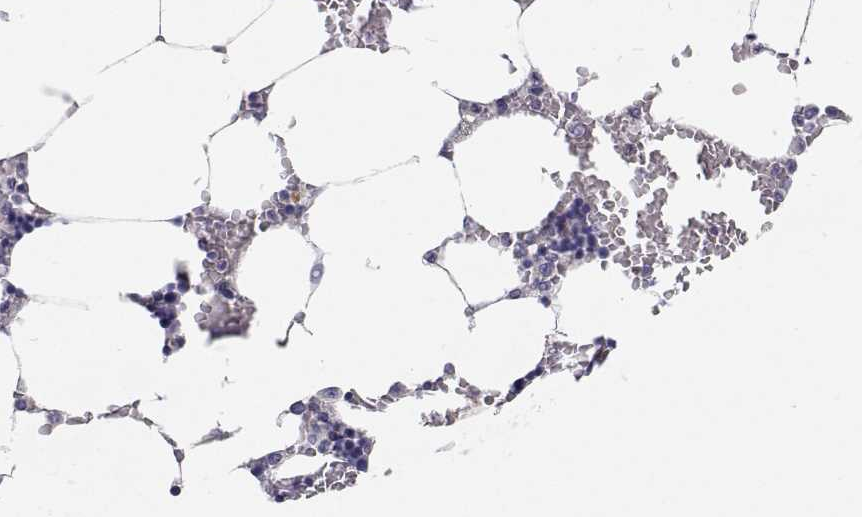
{"staining": {"intensity": "negative", "quantity": "none", "location": "none"}, "tissue": "bone marrow", "cell_type": "Hematopoietic cells", "image_type": "normal", "snomed": [{"axis": "morphology", "description": "Normal tissue, NOS"}, {"axis": "topography", "description": "Bone marrow"}], "caption": "The photomicrograph shows no significant staining in hematopoietic cells of bone marrow. (IHC, brightfield microscopy, high magnification).", "gene": "MYPN", "patient": {"sex": "male", "age": 64}}